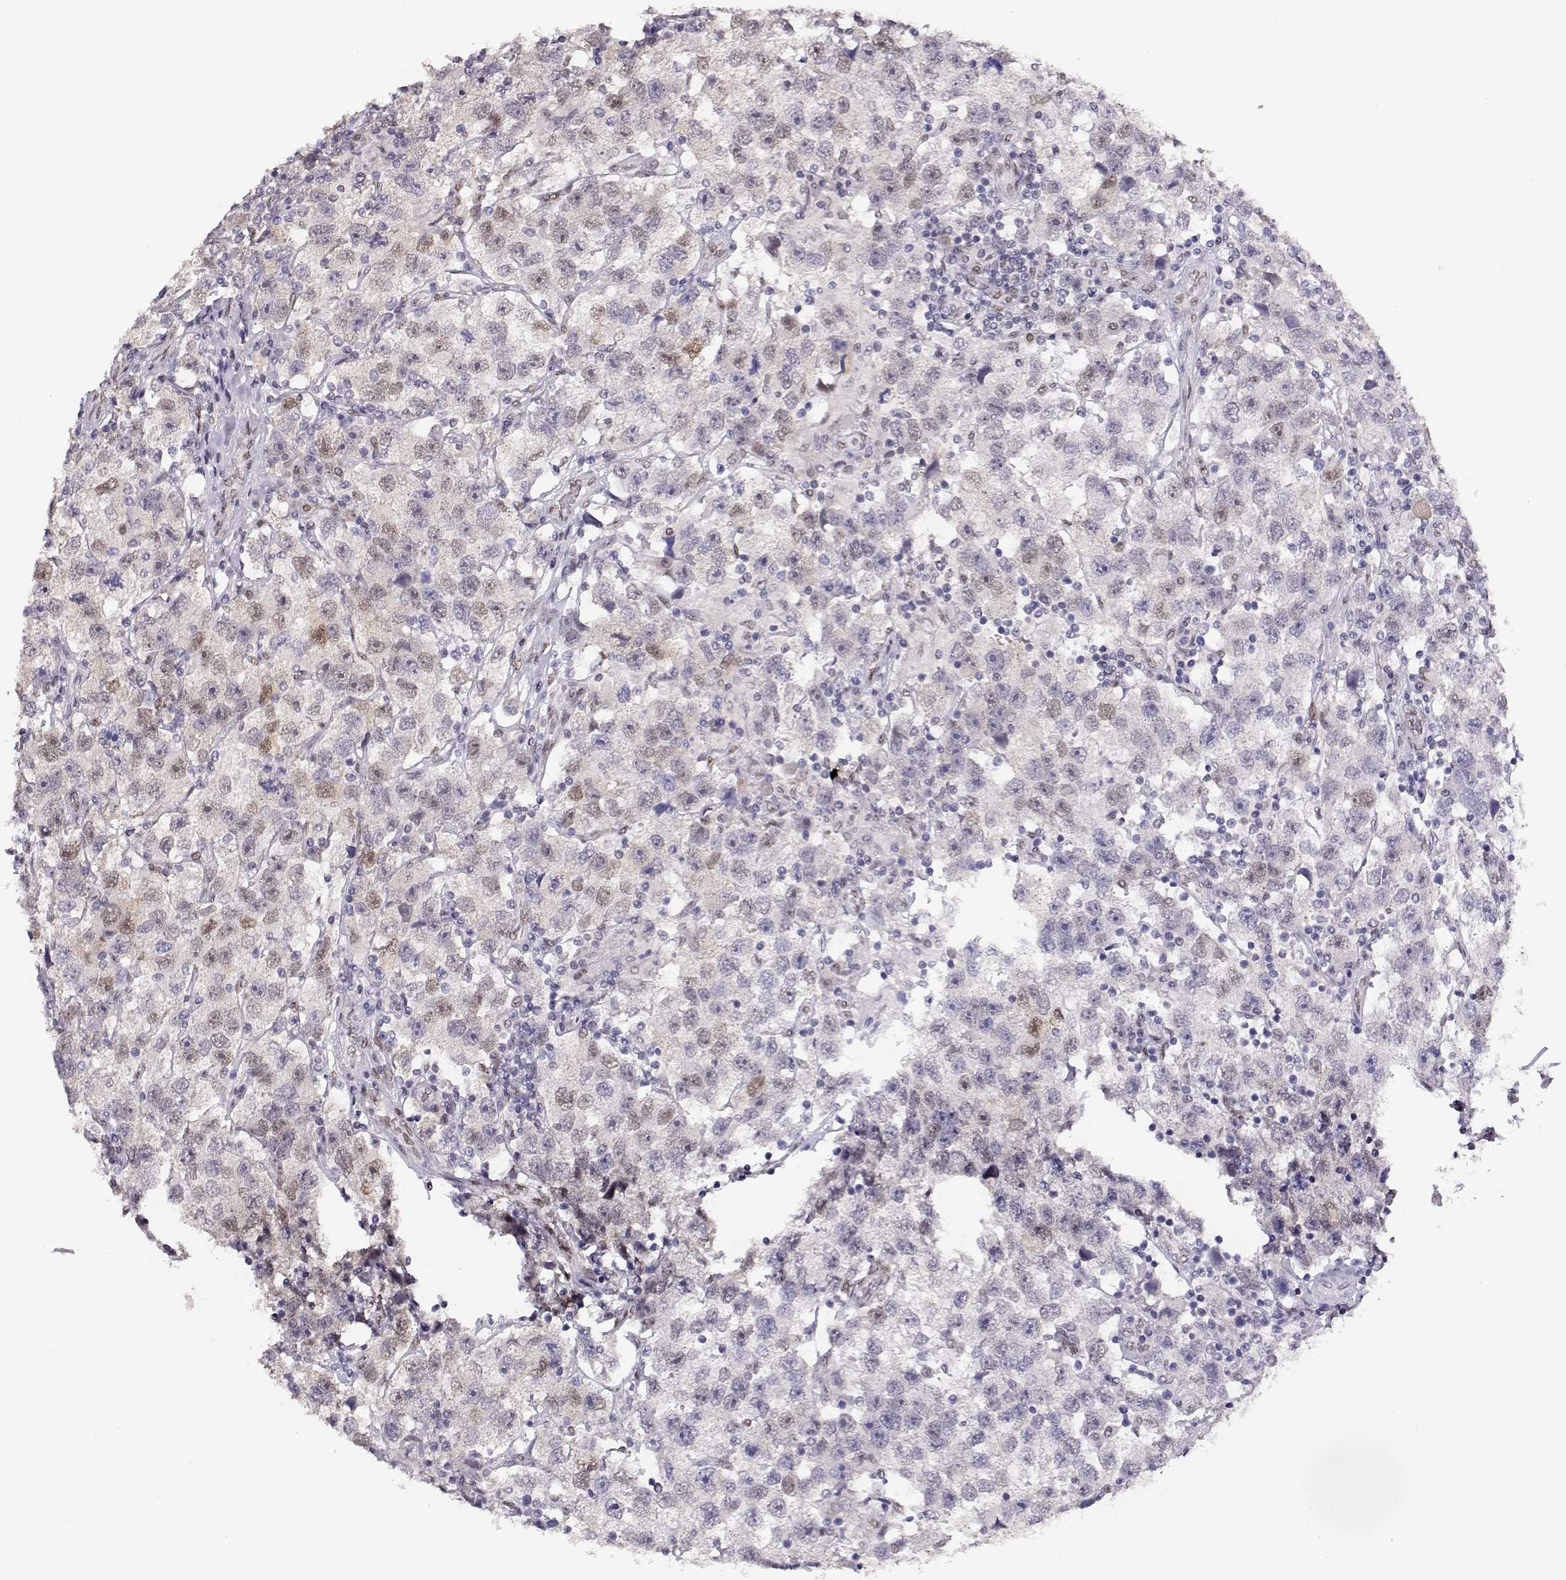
{"staining": {"intensity": "weak", "quantity": "<25%", "location": "nuclear"}, "tissue": "testis cancer", "cell_type": "Tumor cells", "image_type": "cancer", "snomed": [{"axis": "morphology", "description": "Seminoma, NOS"}, {"axis": "topography", "description": "Testis"}], "caption": "DAB immunohistochemical staining of human testis cancer (seminoma) reveals no significant staining in tumor cells. (Brightfield microscopy of DAB immunohistochemistry (IHC) at high magnification).", "gene": "POLI", "patient": {"sex": "male", "age": 26}}